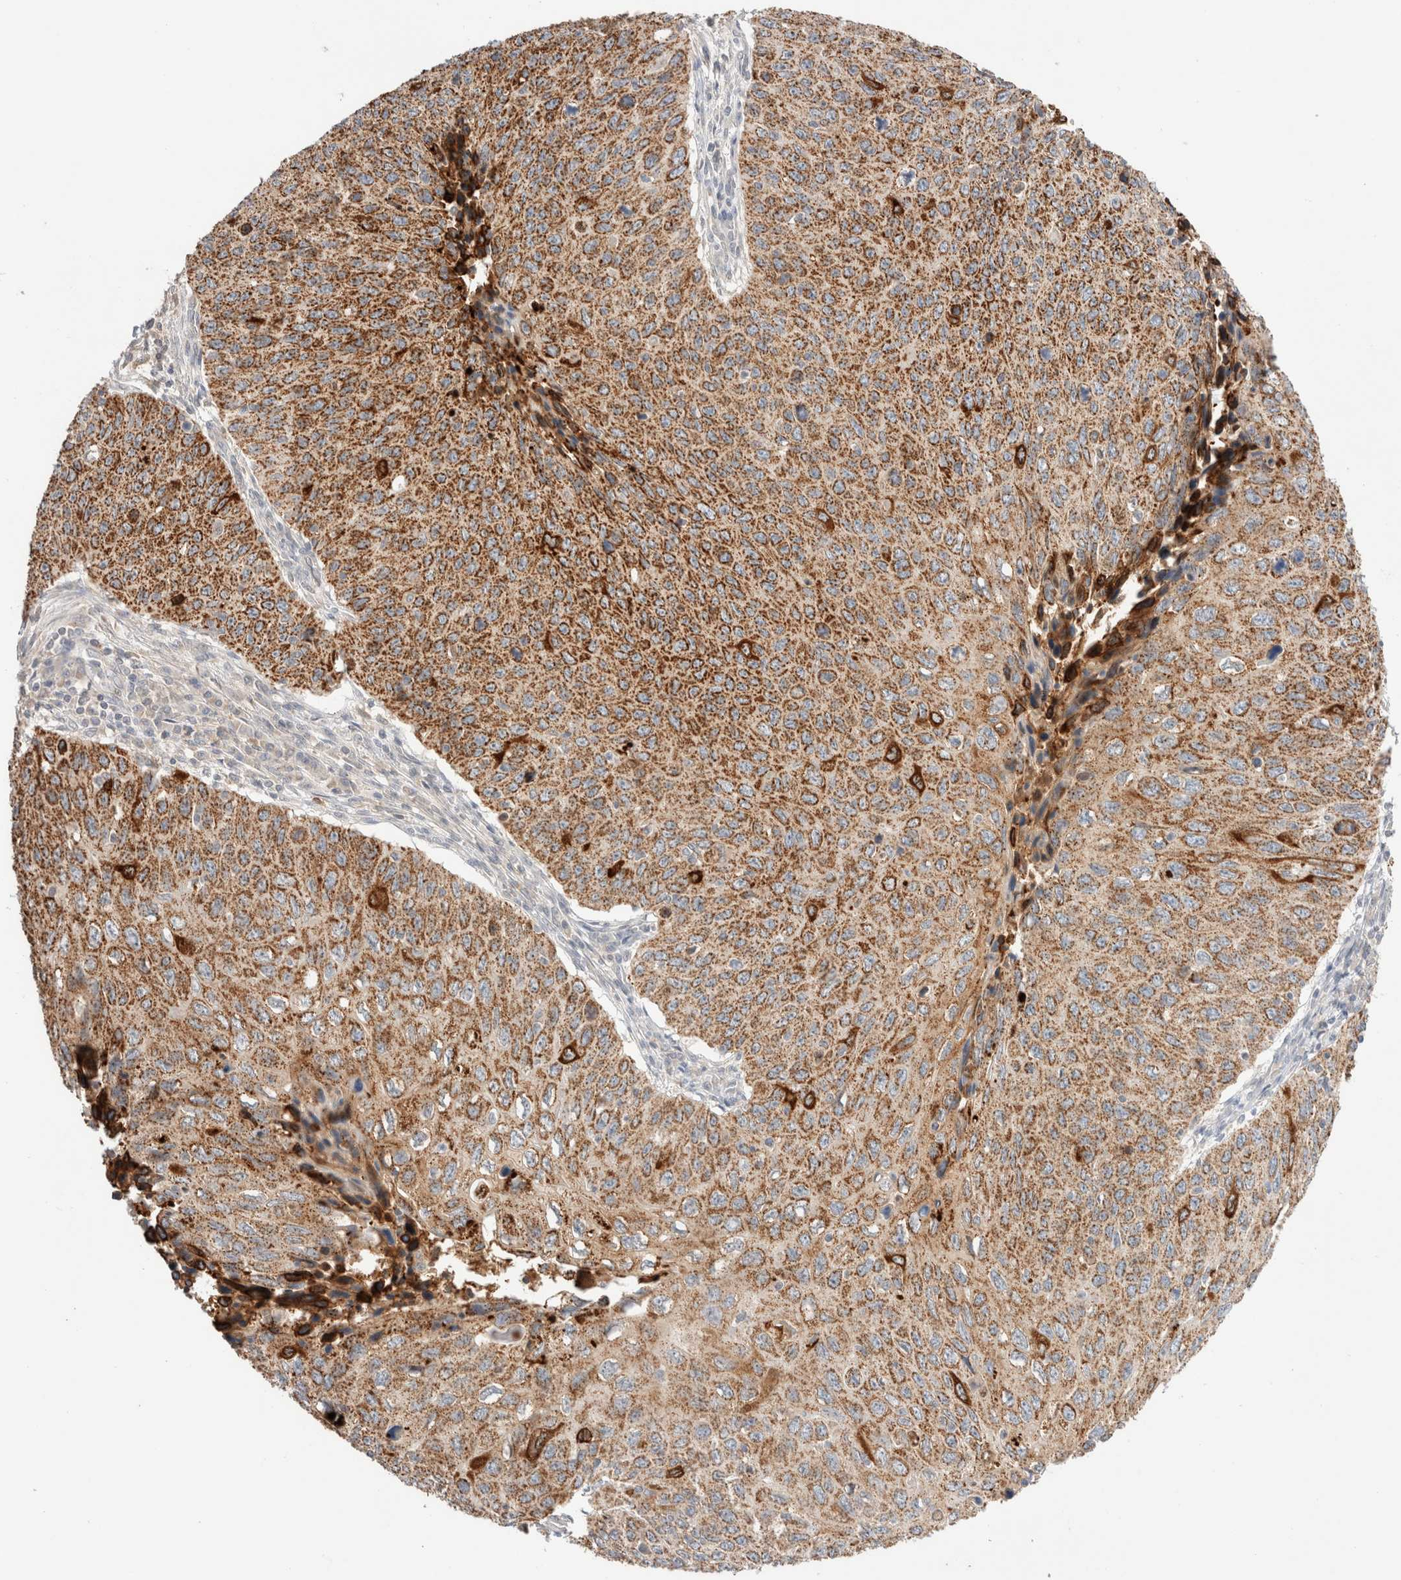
{"staining": {"intensity": "strong", "quantity": ">75%", "location": "cytoplasmic/membranous"}, "tissue": "cervical cancer", "cell_type": "Tumor cells", "image_type": "cancer", "snomed": [{"axis": "morphology", "description": "Squamous cell carcinoma, NOS"}, {"axis": "topography", "description": "Cervix"}], "caption": "Immunohistochemistry micrograph of neoplastic tissue: human cervical cancer stained using immunohistochemistry displays high levels of strong protein expression localized specifically in the cytoplasmic/membranous of tumor cells, appearing as a cytoplasmic/membranous brown color.", "gene": "TRIM41", "patient": {"sex": "female", "age": 53}}